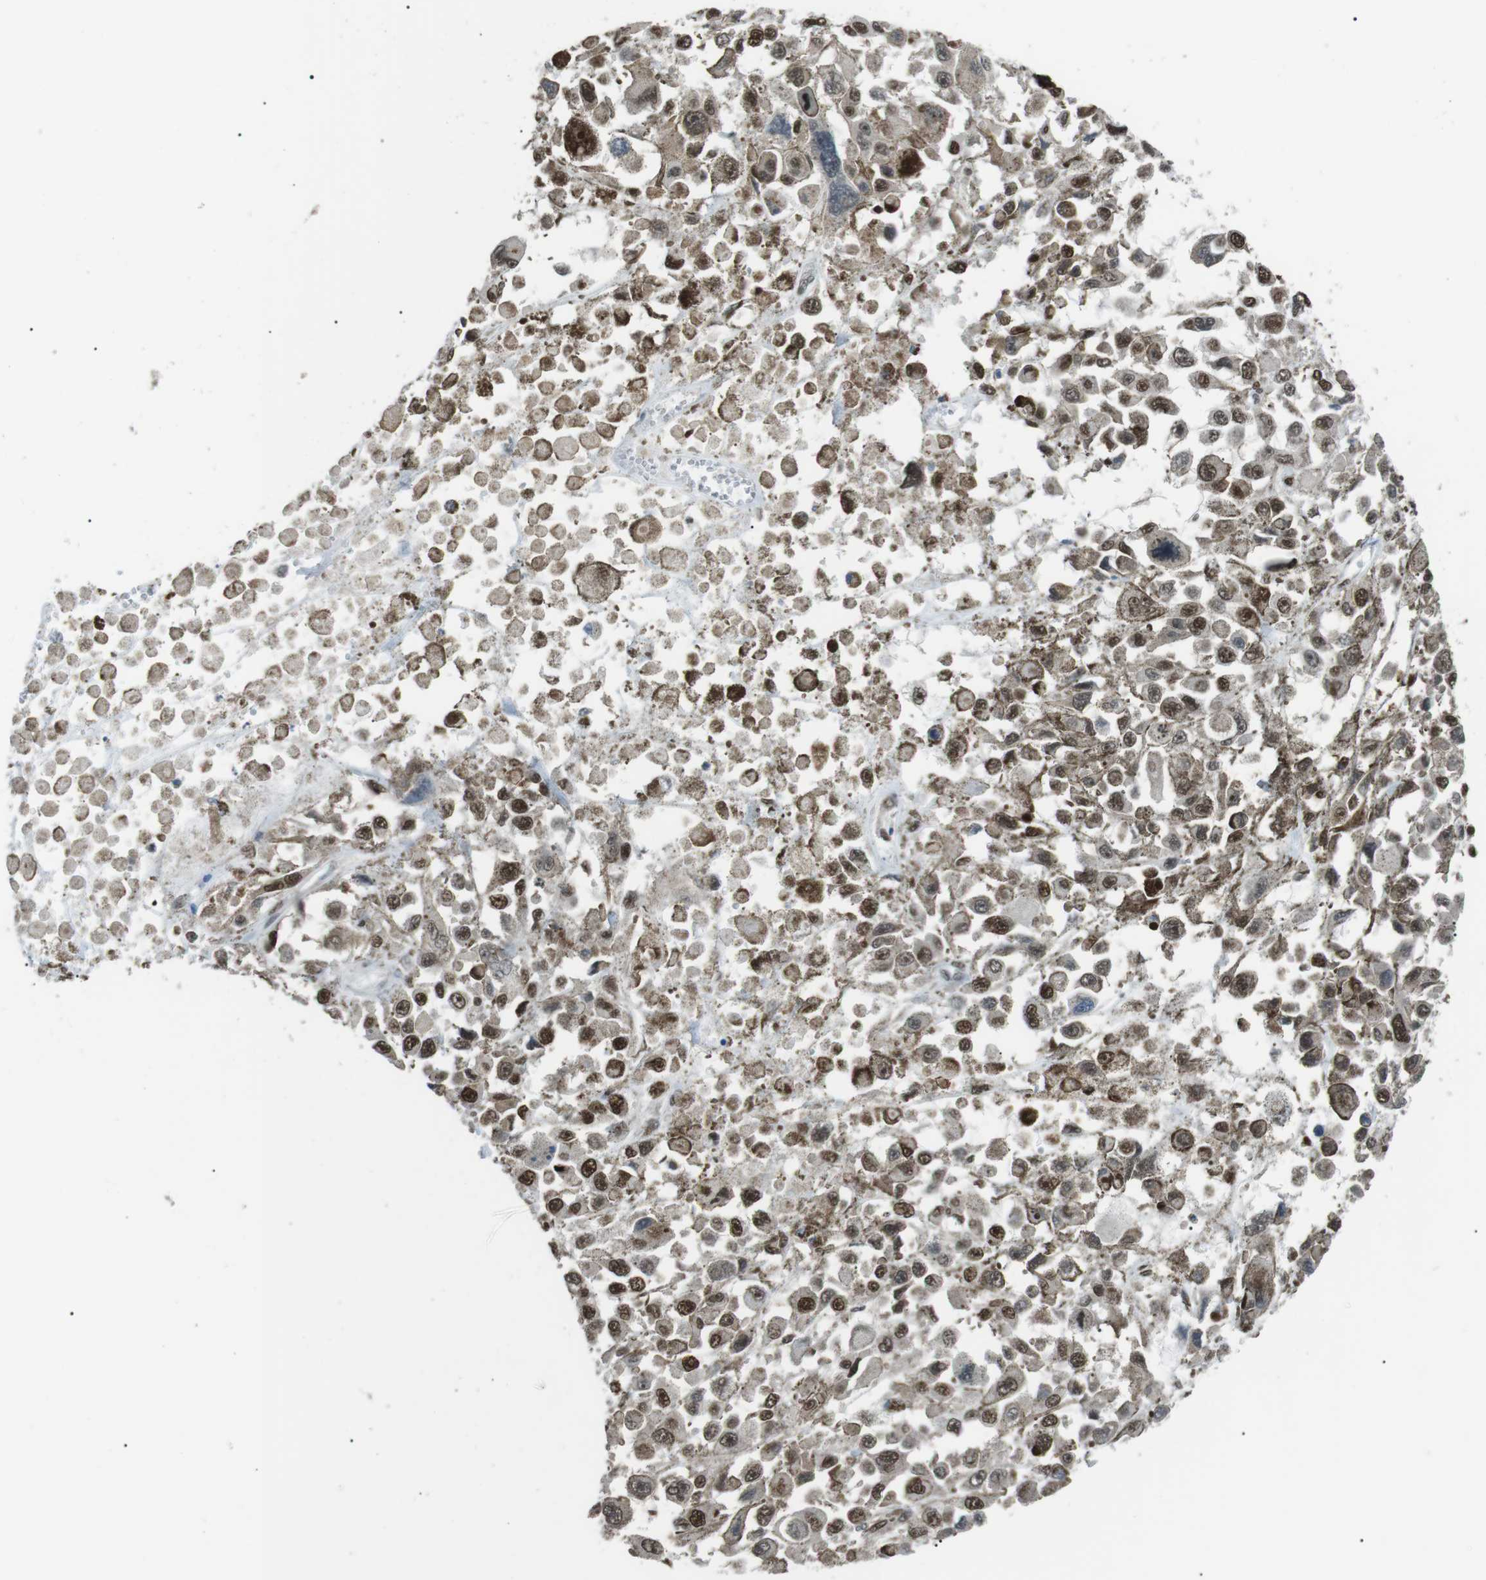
{"staining": {"intensity": "moderate", "quantity": ">75%", "location": "nuclear"}, "tissue": "melanoma", "cell_type": "Tumor cells", "image_type": "cancer", "snomed": [{"axis": "morphology", "description": "Malignant melanoma, Metastatic site"}, {"axis": "topography", "description": "Lymph node"}], "caption": "Human melanoma stained for a protein (brown) demonstrates moderate nuclear positive expression in about >75% of tumor cells.", "gene": "SRPK2", "patient": {"sex": "male", "age": 59}}